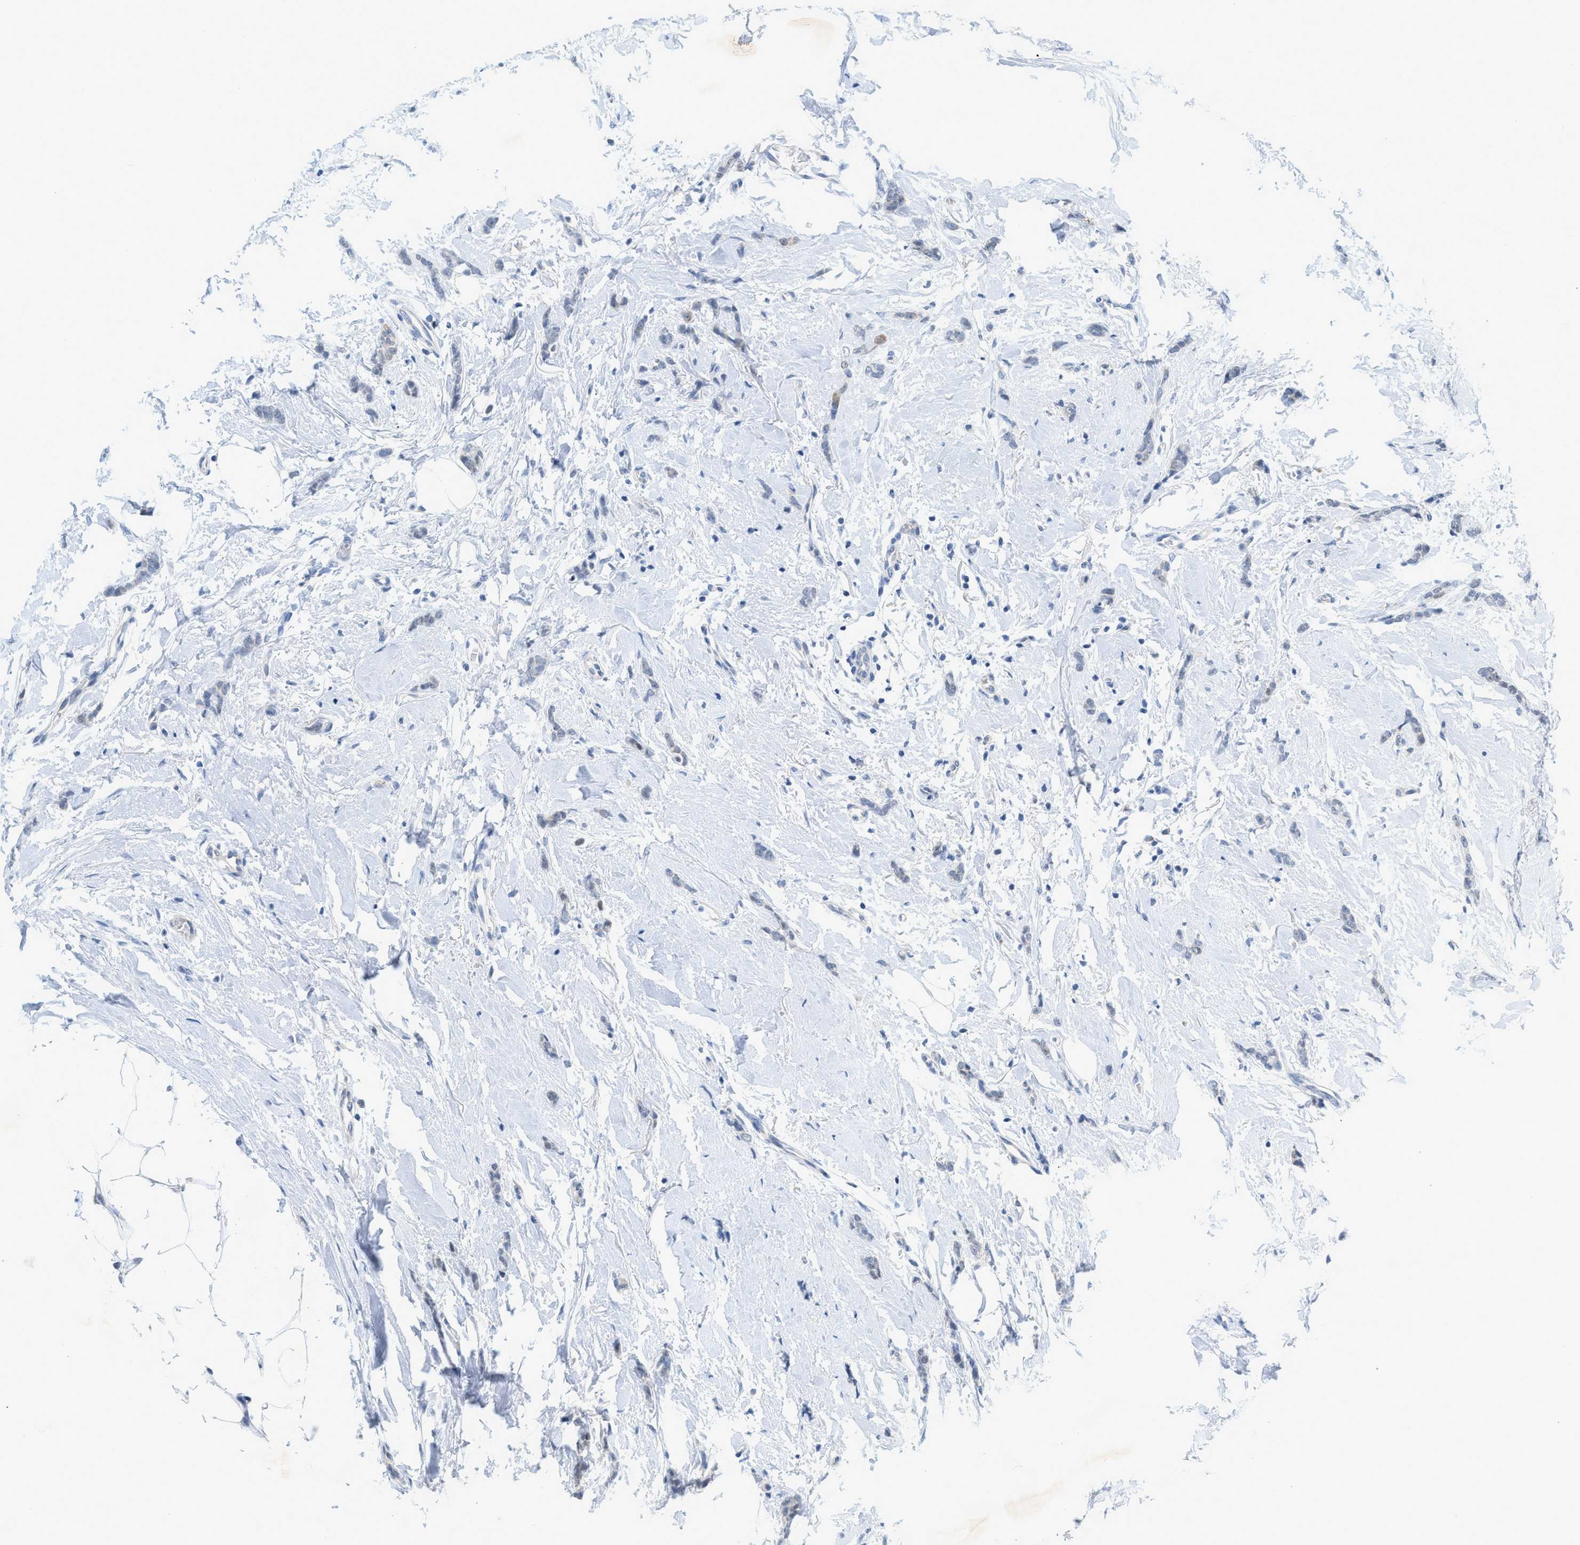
{"staining": {"intensity": "negative", "quantity": "none", "location": "none"}, "tissue": "breast cancer", "cell_type": "Tumor cells", "image_type": "cancer", "snomed": [{"axis": "morphology", "description": "Lobular carcinoma"}, {"axis": "topography", "description": "Skin"}, {"axis": "topography", "description": "Breast"}], "caption": "Histopathology image shows no protein staining in tumor cells of breast cancer (lobular carcinoma) tissue. The staining was performed using DAB (3,3'-diaminobenzidine) to visualize the protein expression in brown, while the nuclei were stained in blue with hematoxylin (Magnification: 20x).", "gene": "HLTF", "patient": {"sex": "female", "age": 46}}